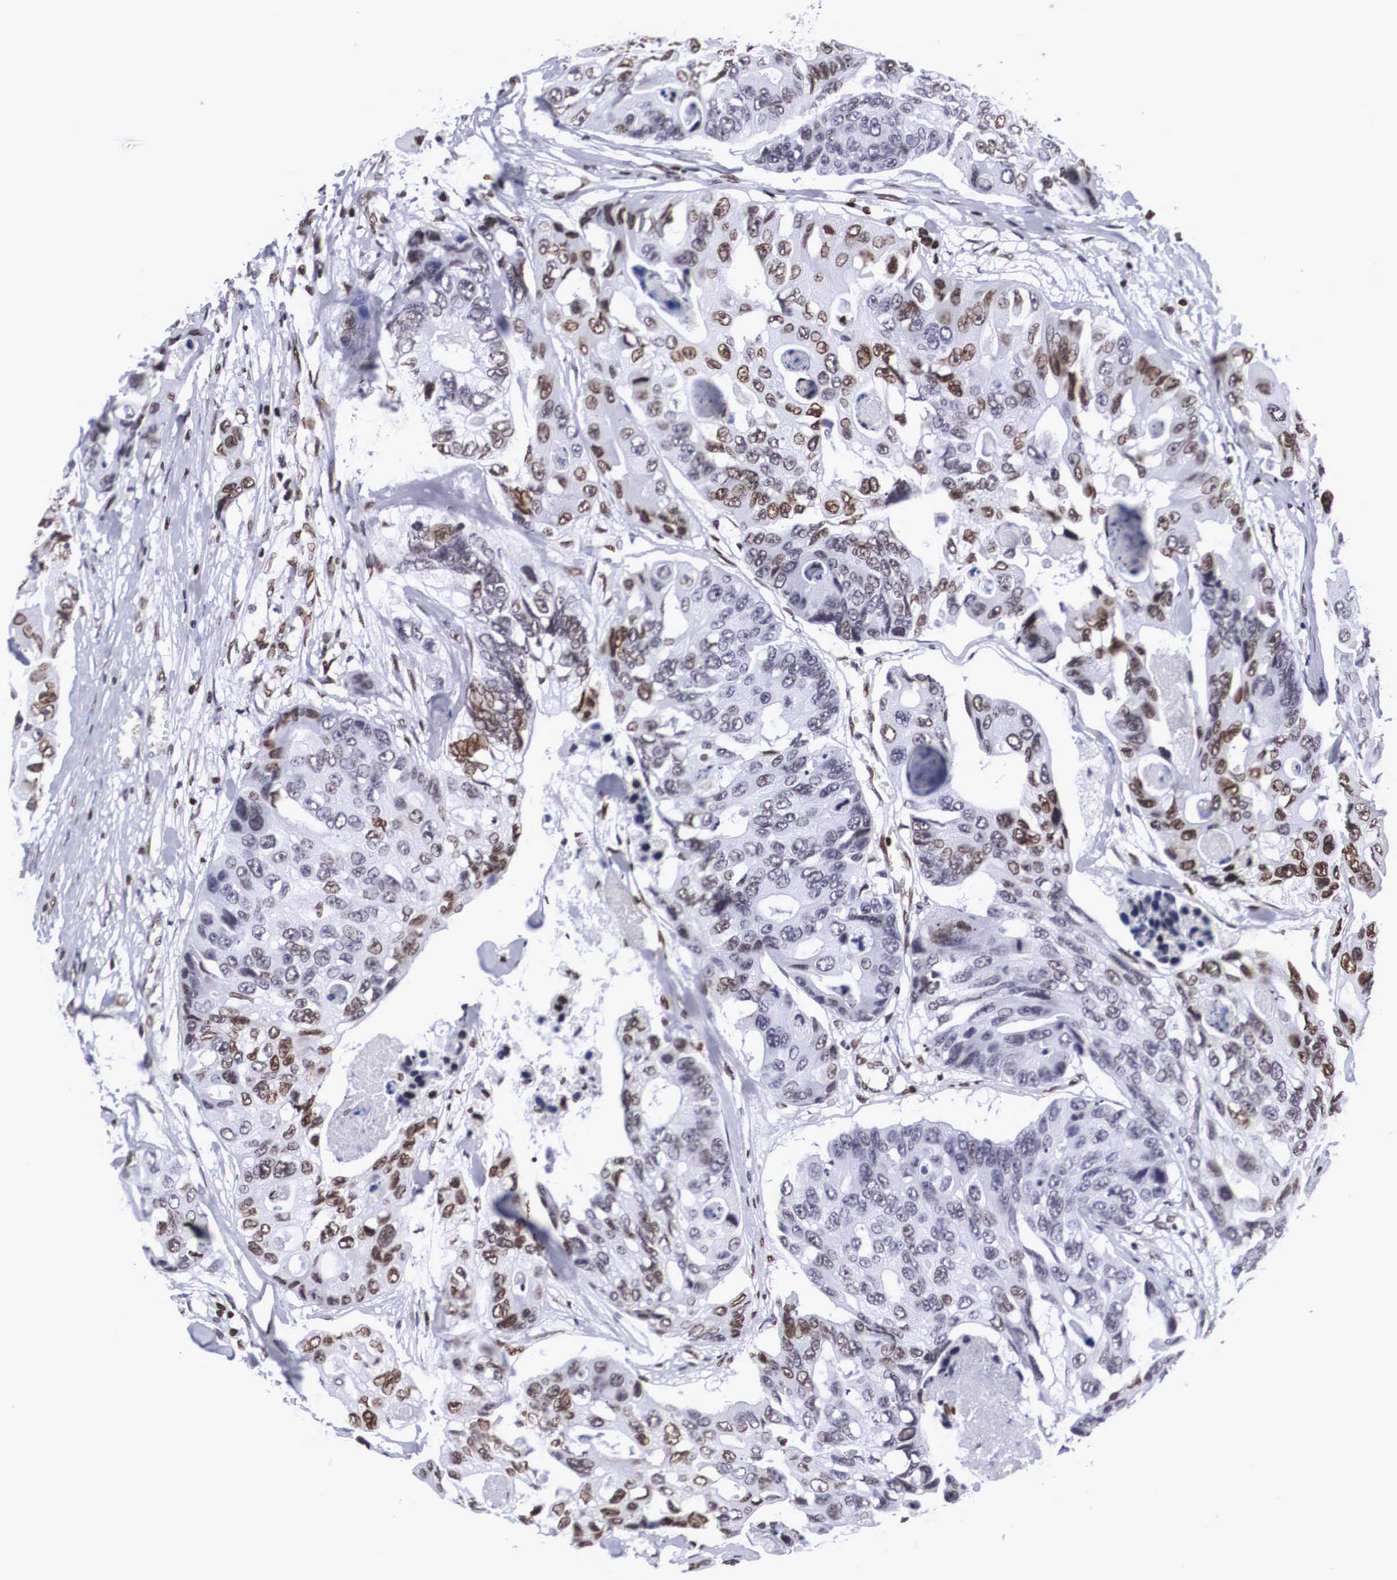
{"staining": {"intensity": "strong", "quantity": "25%-75%", "location": "nuclear"}, "tissue": "colorectal cancer", "cell_type": "Tumor cells", "image_type": "cancer", "snomed": [{"axis": "morphology", "description": "Adenocarcinoma, NOS"}, {"axis": "topography", "description": "Colon"}], "caption": "Tumor cells reveal high levels of strong nuclear staining in approximately 25%-75% of cells in human colorectal cancer. The staining was performed using DAB, with brown indicating positive protein expression. Nuclei are stained blue with hematoxylin.", "gene": "MECP2", "patient": {"sex": "female", "age": 86}}